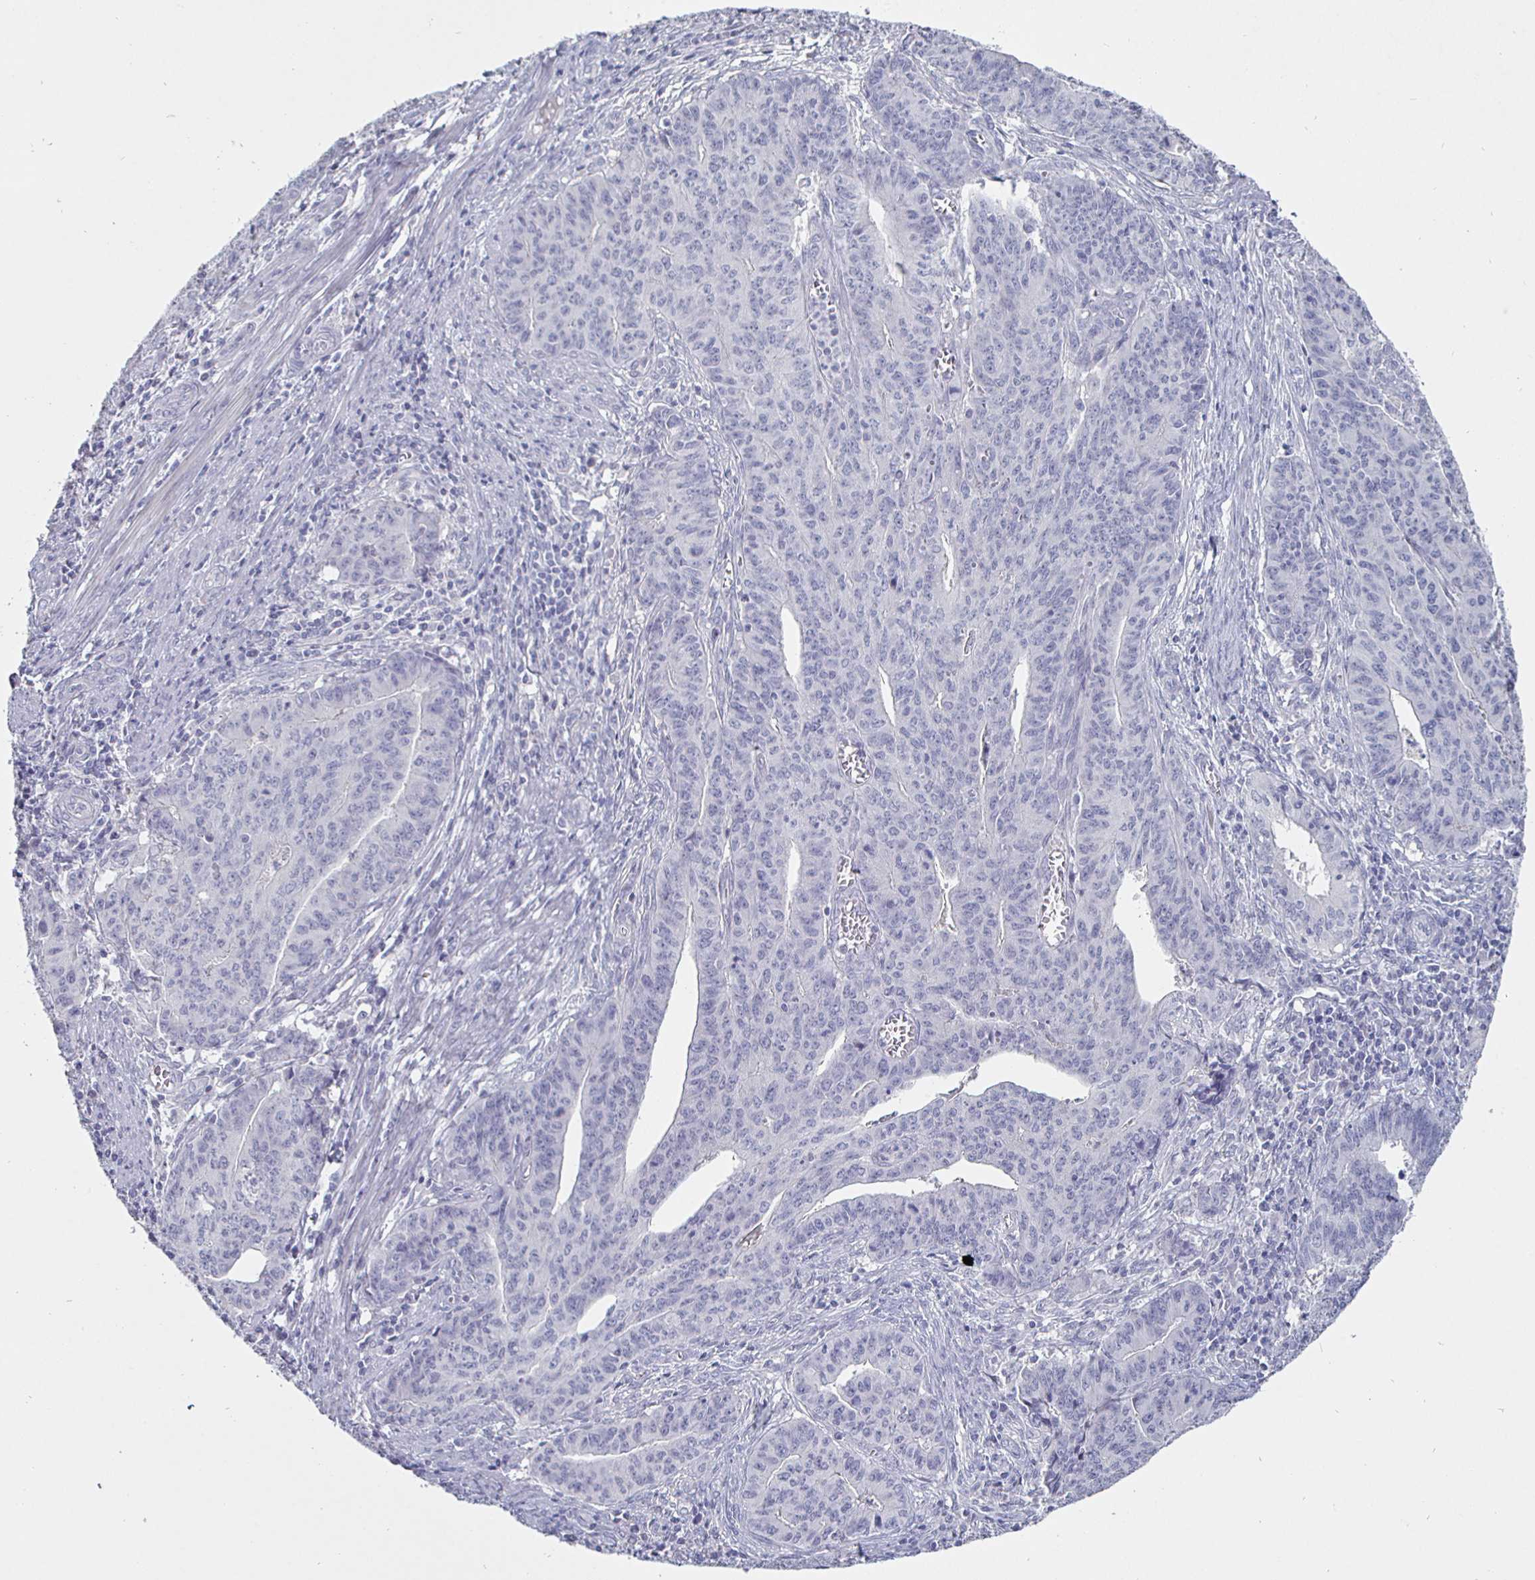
{"staining": {"intensity": "negative", "quantity": "none", "location": "none"}, "tissue": "endometrial cancer", "cell_type": "Tumor cells", "image_type": "cancer", "snomed": [{"axis": "morphology", "description": "Adenocarcinoma, NOS"}, {"axis": "topography", "description": "Endometrium"}], "caption": "Image shows no significant protein expression in tumor cells of endometrial cancer.", "gene": "ENPP1", "patient": {"sex": "female", "age": 59}}